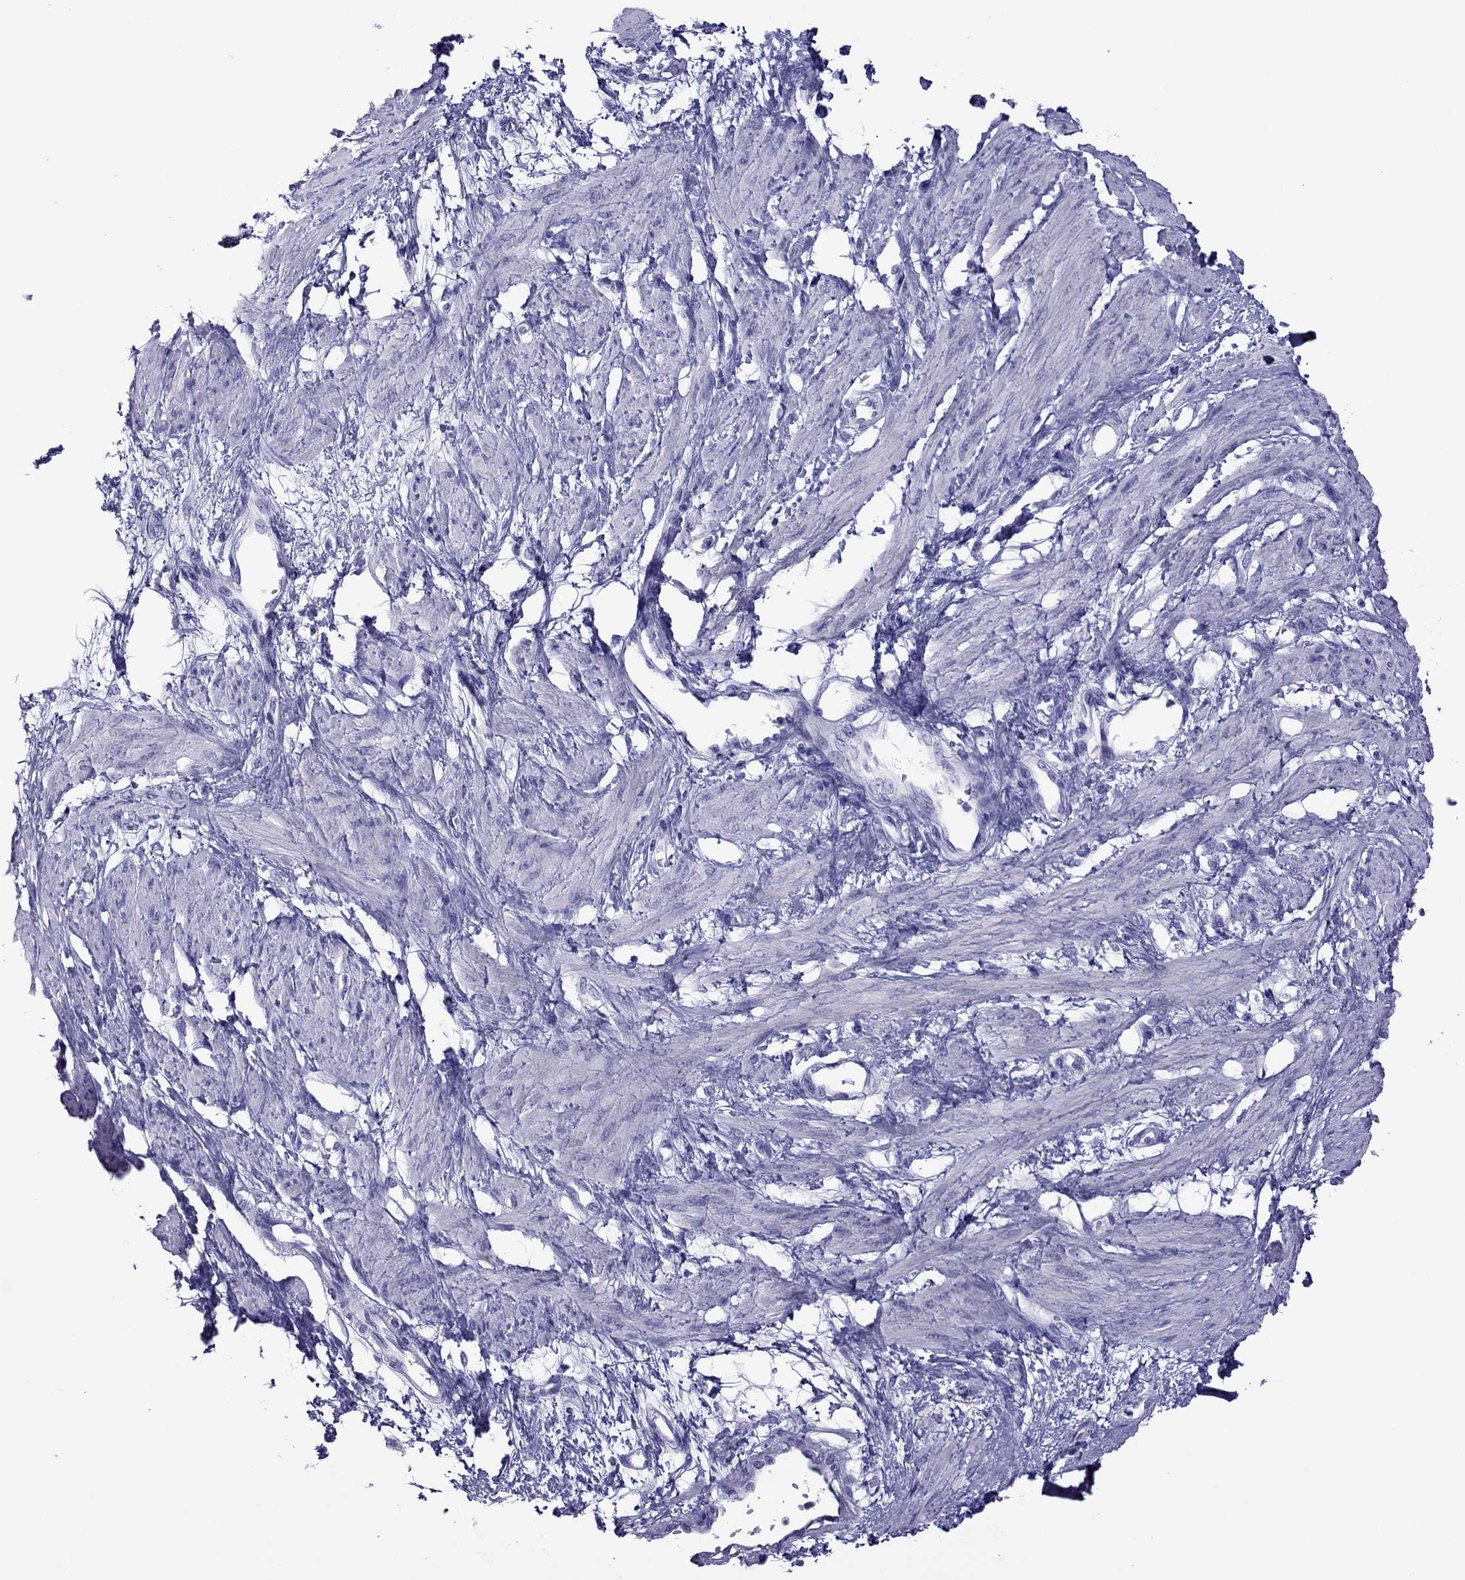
{"staining": {"intensity": "negative", "quantity": "none", "location": "none"}, "tissue": "smooth muscle", "cell_type": "Smooth muscle cells", "image_type": "normal", "snomed": [{"axis": "morphology", "description": "Normal tissue, NOS"}, {"axis": "topography", "description": "Smooth muscle"}, {"axis": "topography", "description": "Uterus"}], "caption": "A micrograph of human smooth muscle is negative for staining in smooth muscle cells. (DAB (3,3'-diaminobenzidine) IHC with hematoxylin counter stain).", "gene": "PCDHA6", "patient": {"sex": "female", "age": 39}}